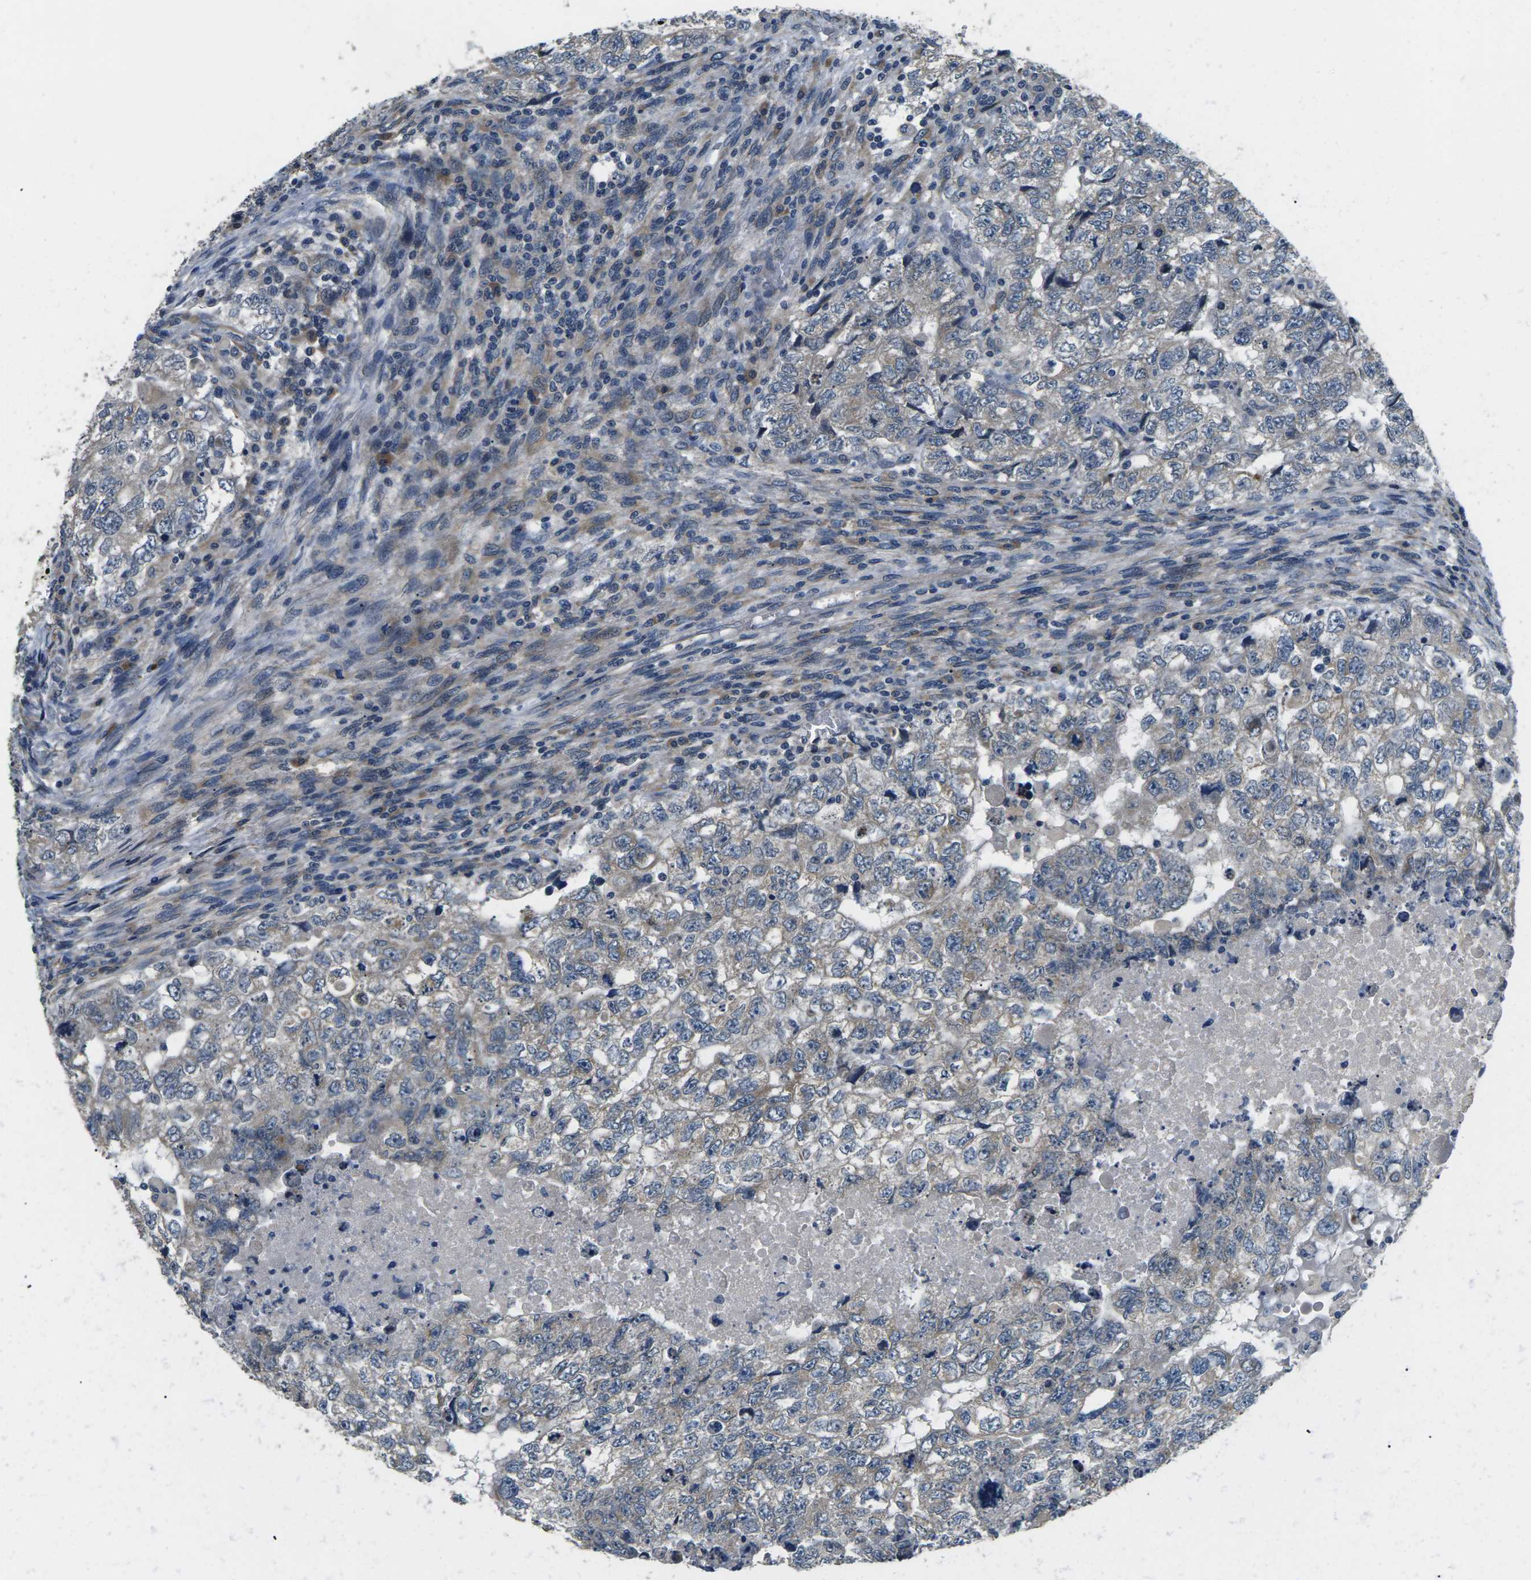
{"staining": {"intensity": "negative", "quantity": "none", "location": "none"}, "tissue": "testis cancer", "cell_type": "Tumor cells", "image_type": "cancer", "snomed": [{"axis": "morphology", "description": "Carcinoma, Embryonal, NOS"}, {"axis": "topography", "description": "Testis"}], "caption": "Tumor cells show no significant expression in testis cancer (embryonal carcinoma). The staining was performed using DAB (3,3'-diaminobenzidine) to visualize the protein expression in brown, while the nuclei were stained in blue with hematoxylin (Magnification: 20x).", "gene": "ERGIC3", "patient": {"sex": "male", "age": 36}}